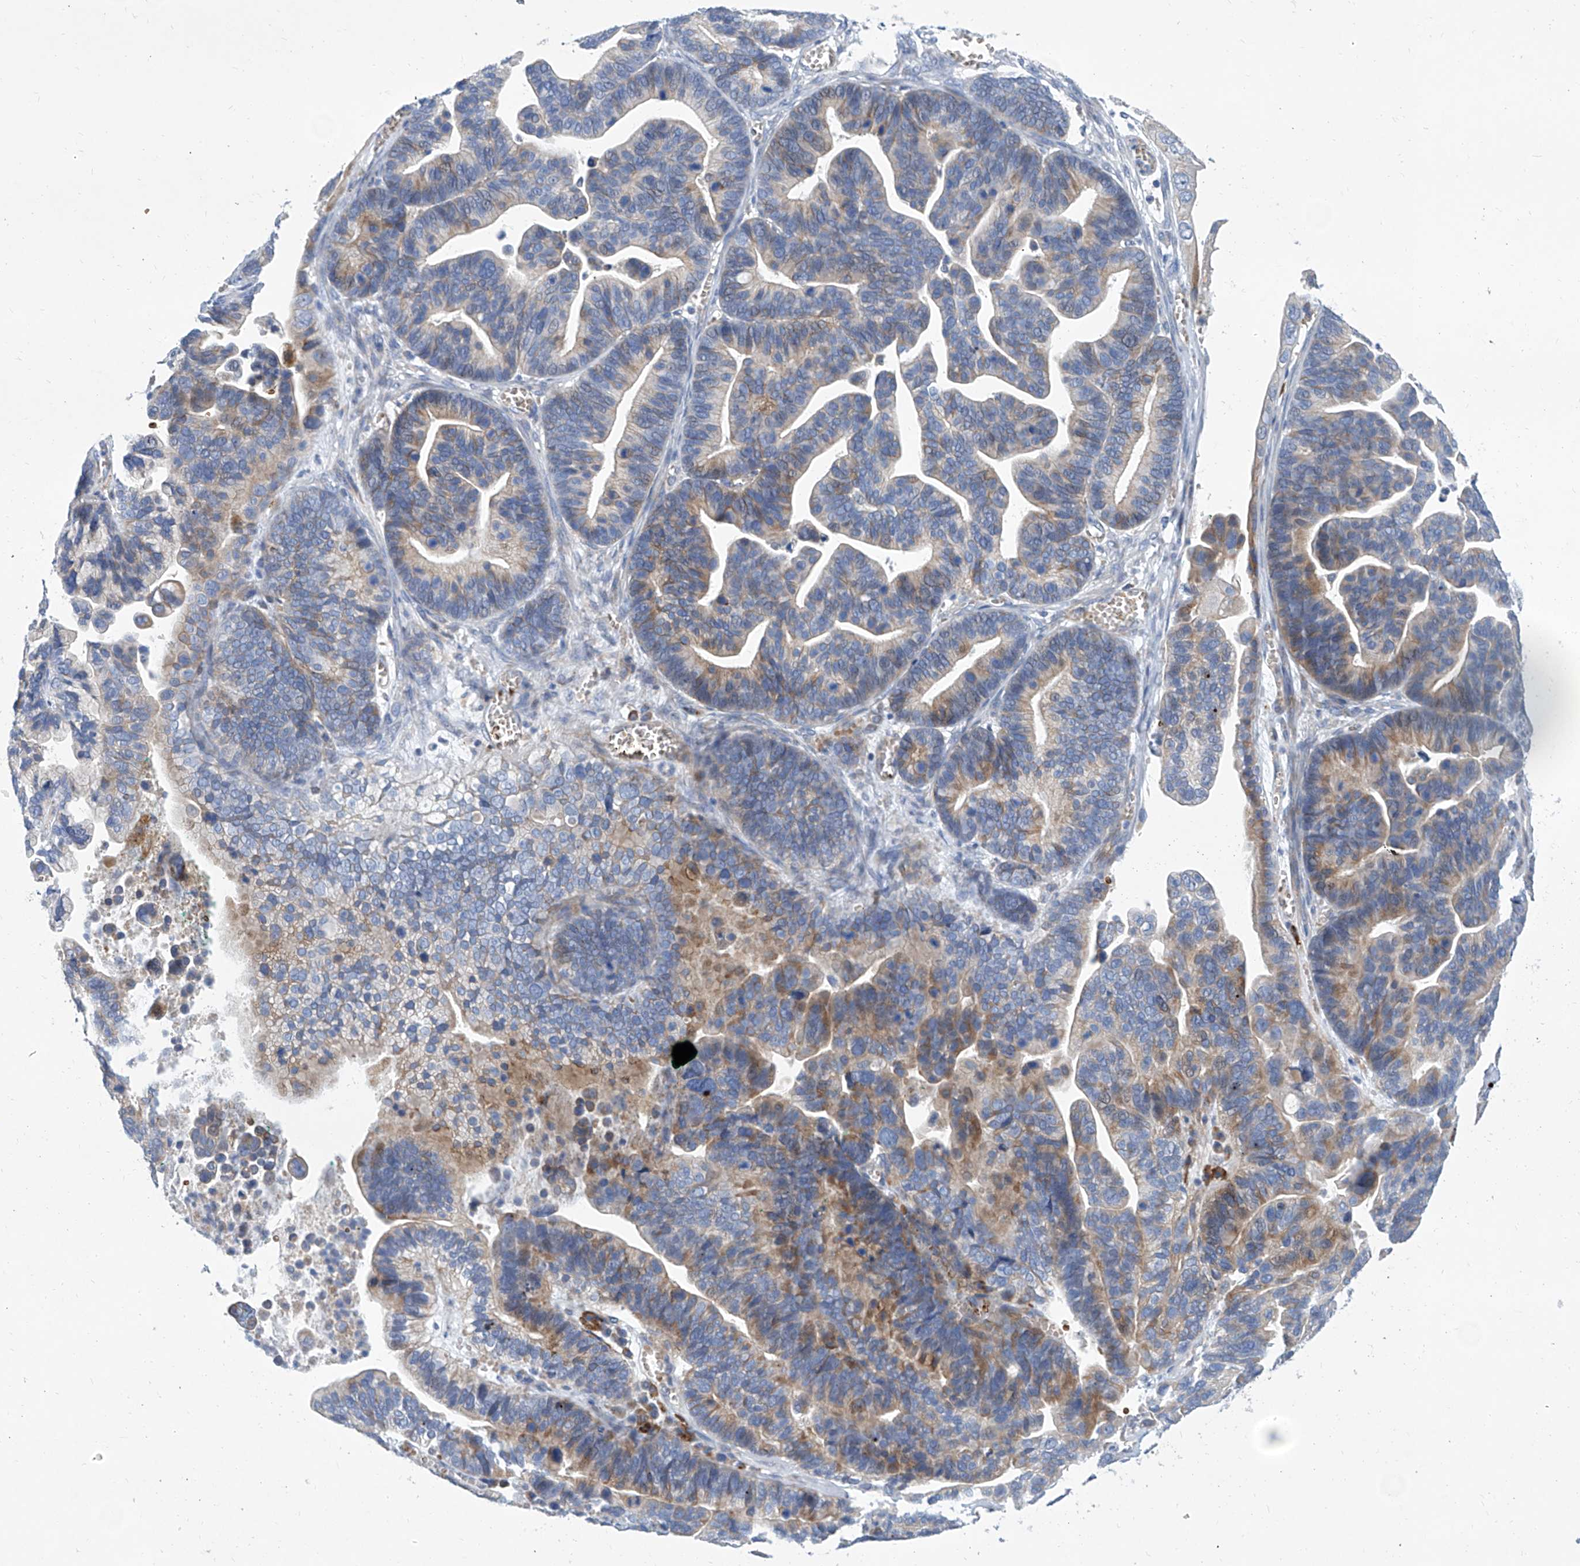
{"staining": {"intensity": "weak", "quantity": "25%-75%", "location": "cytoplasmic/membranous"}, "tissue": "ovarian cancer", "cell_type": "Tumor cells", "image_type": "cancer", "snomed": [{"axis": "morphology", "description": "Cystadenocarcinoma, serous, NOS"}, {"axis": "topography", "description": "Ovary"}], "caption": "Ovarian cancer (serous cystadenocarcinoma) was stained to show a protein in brown. There is low levels of weak cytoplasmic/membranous staining in about 25%-75% of tumor cells.", "gene": "FPR2", "patient": {"sex": "female", "age": 56}}